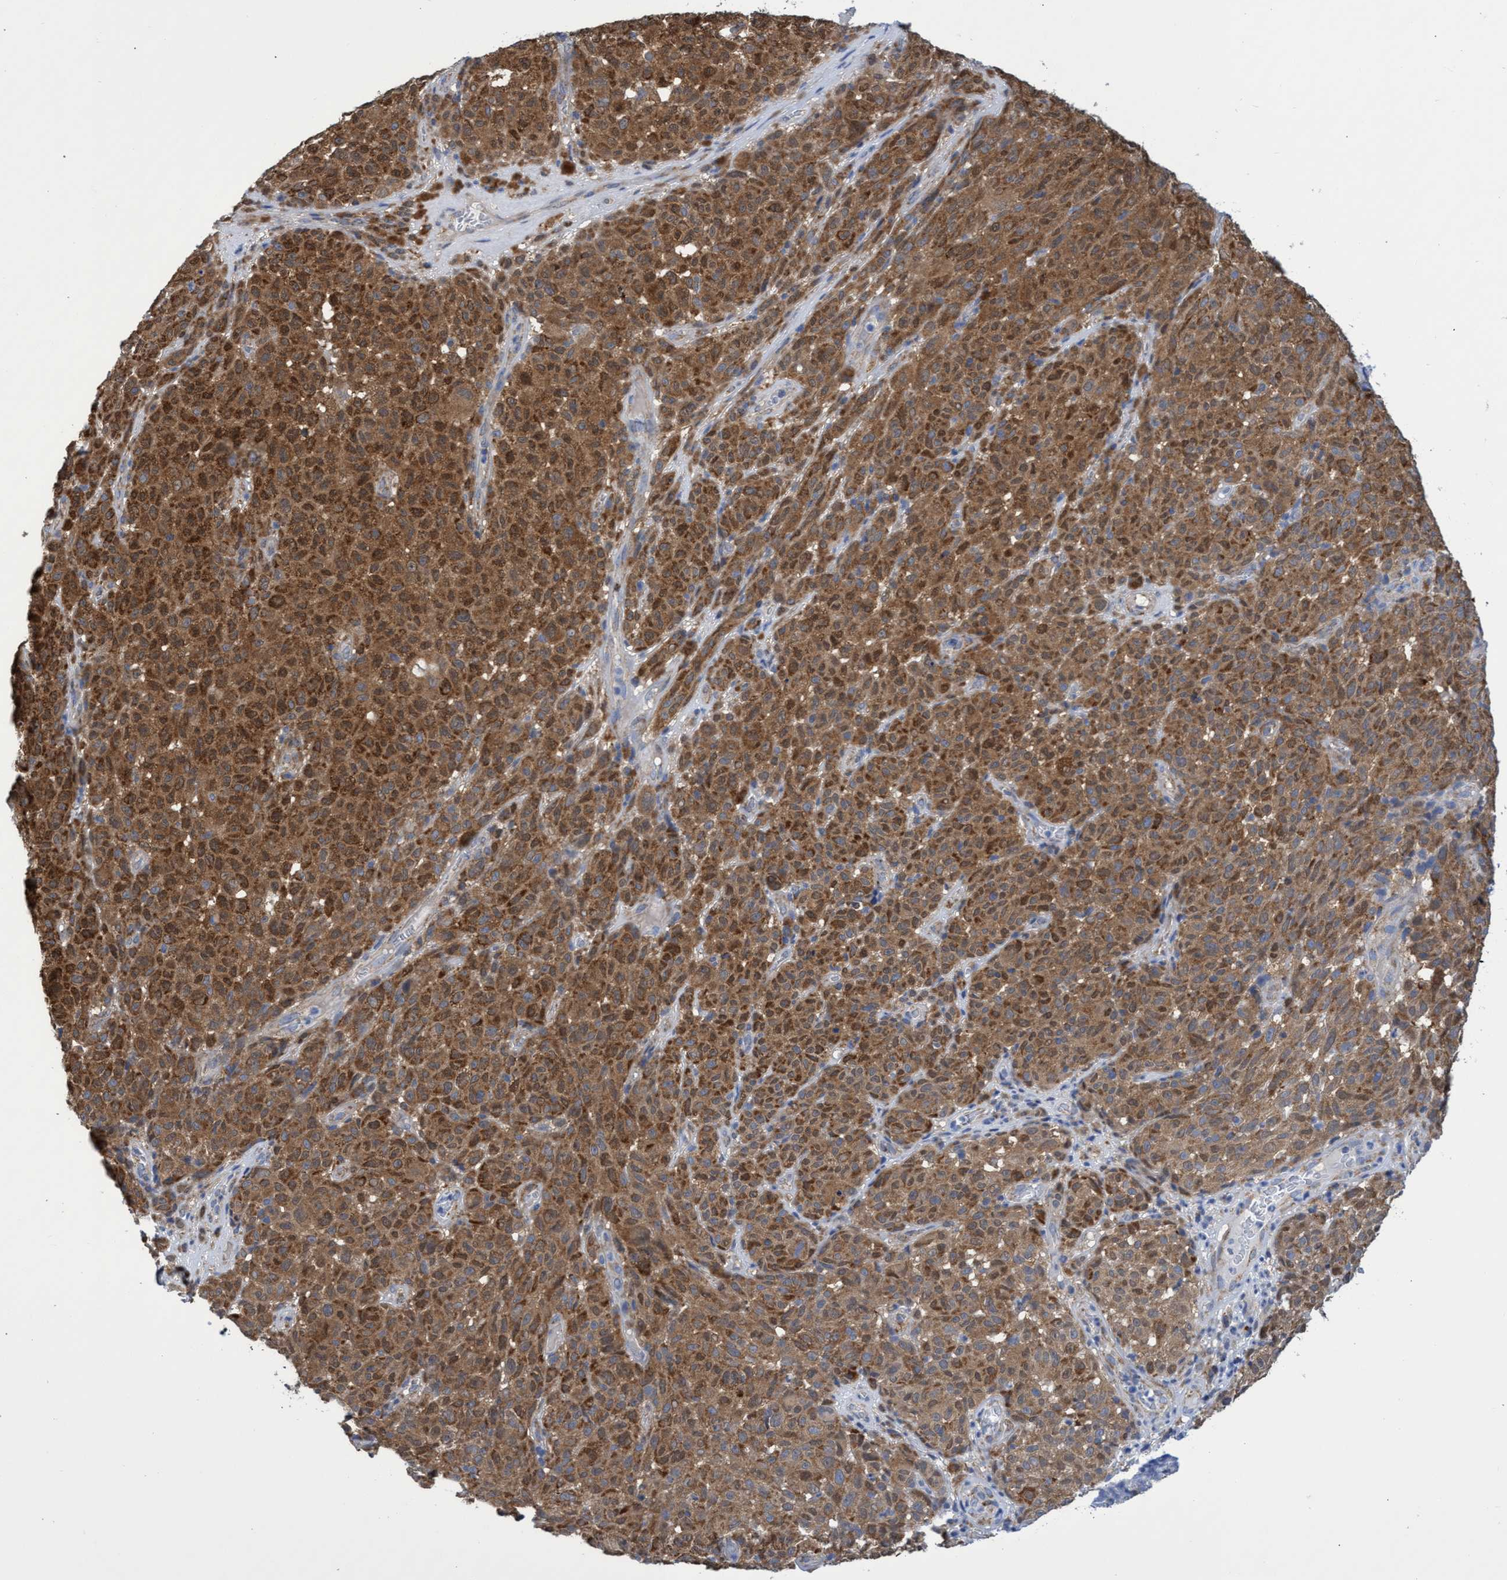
{"staining": {"intensity": "strong", "quantity": ">75%", "location": "cytoplasmic/membranous"}, "tissue": "melanoma", "cell_type": "Tumor cells", "image_type": "cancer", "snomed": [{"axis": "morphology", "description": "Malignant melanoma, NOS"}, {"axis": "topography", "description": "Skin"}], "caption": "Melanoma stained with IHC shows strong cytoplasmic/membranous positivity in about >75% of tumor cells. (DAB (3,3'-diaminobenzidine) IHC with brightfield microscopy, high magnification).", "gene": "CRYZ", "patient": {"sex": "female", "age": 82}}